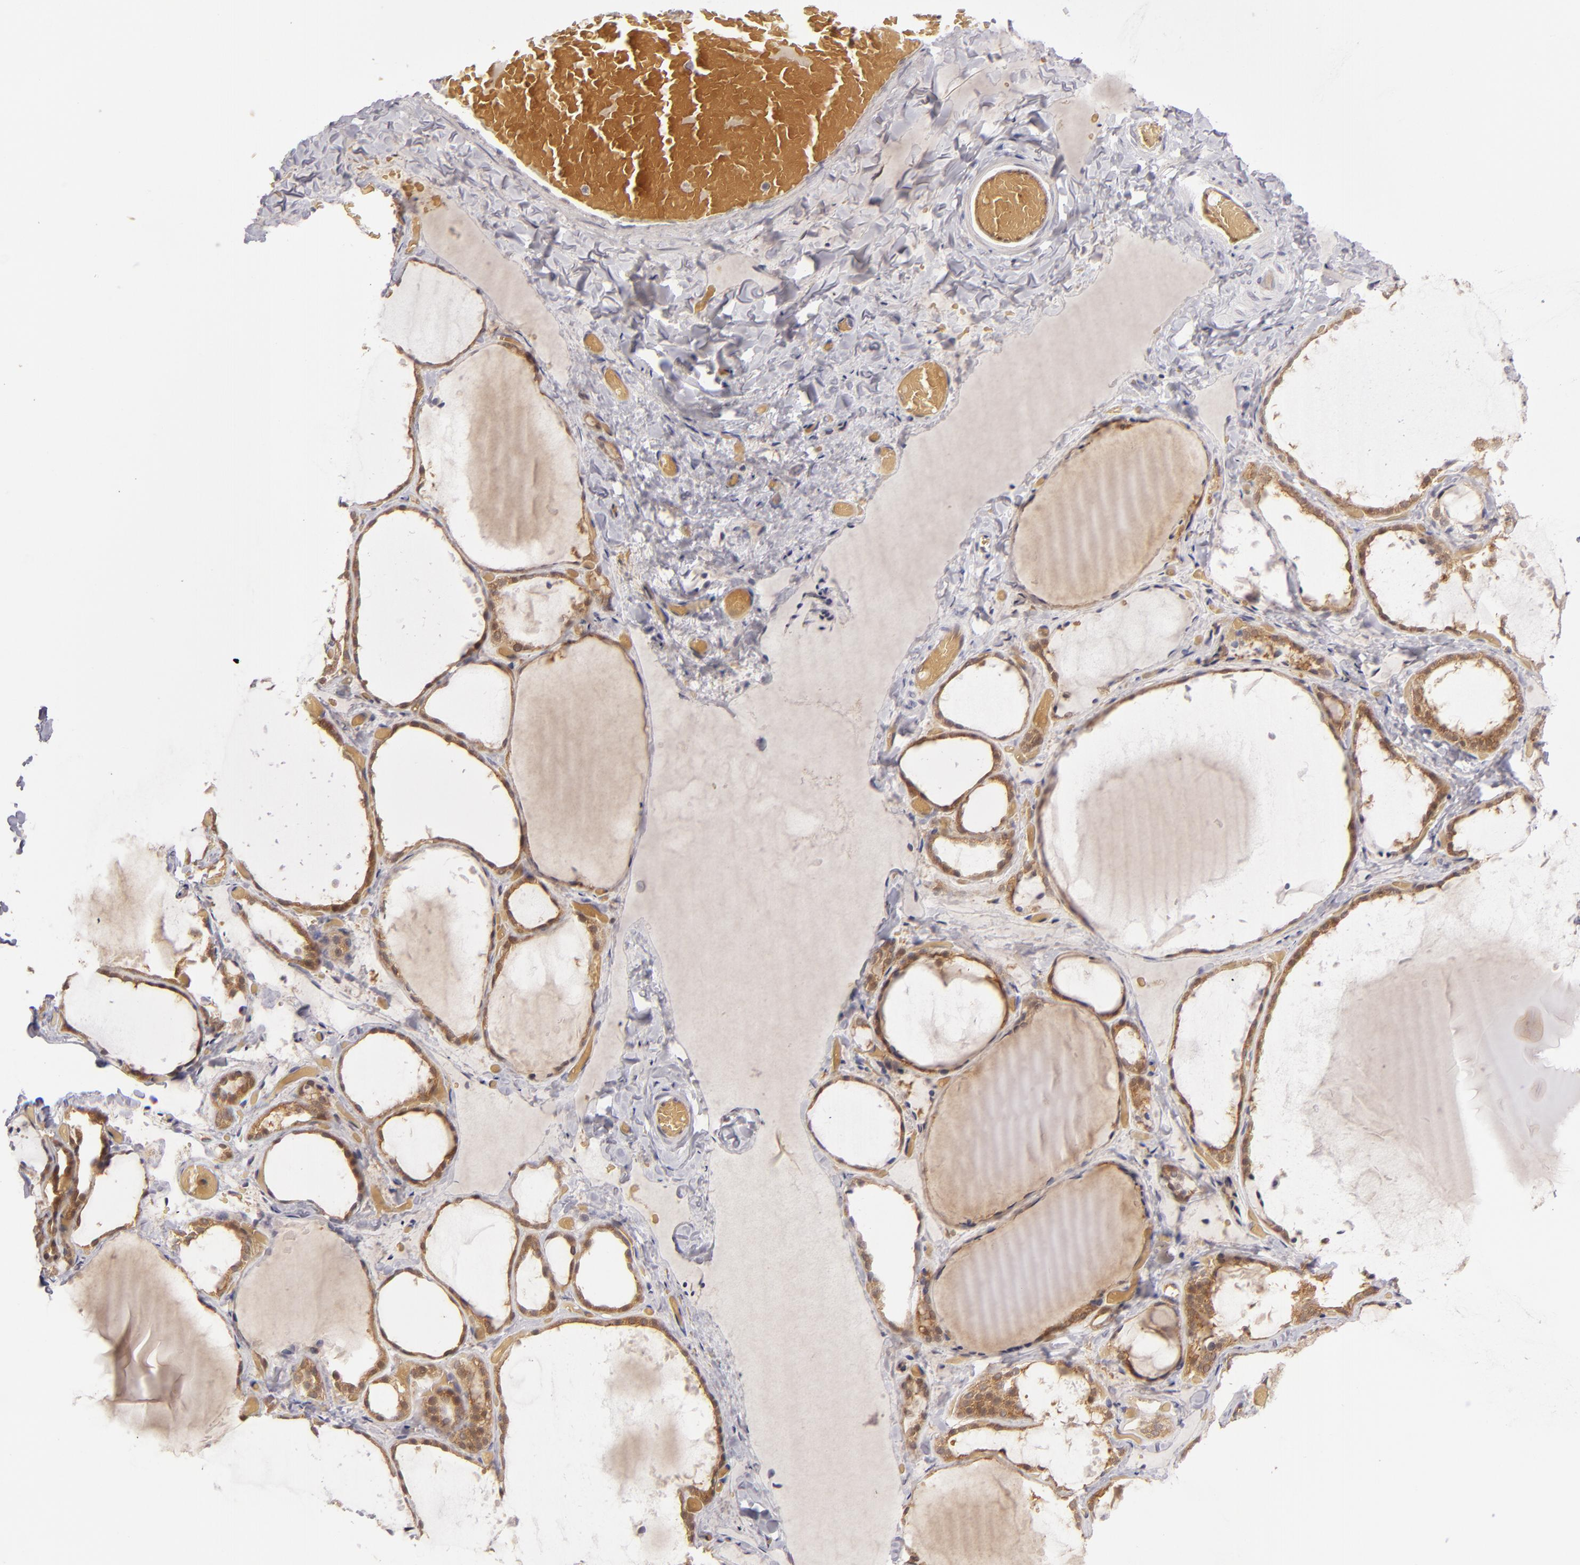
{"staining": {"intensity": "moderate", "quantity": ">75%", "location": "cytoplasmic/membranous,nuclear"}, "tissue": "thyroid gland", "cell_type": "Glandular cells", "image_type": "normal", "snomed": [{"axis": "morphology", "description": "Normal tissue, NOS"}, {"axis": "topography", "description": "Thyroid gland"}], "caption": "Normal thyroid gland was stained to show a protein in brown. There is medium levels of moderate cytoplasmic/membranous,nuclear expression in approximately >75% of glandular cells. (DAB IHC with brightfield microscopy, high magnification).", "gene": "SH2D4A", "patient": {"sex": "female", "age": 22}}